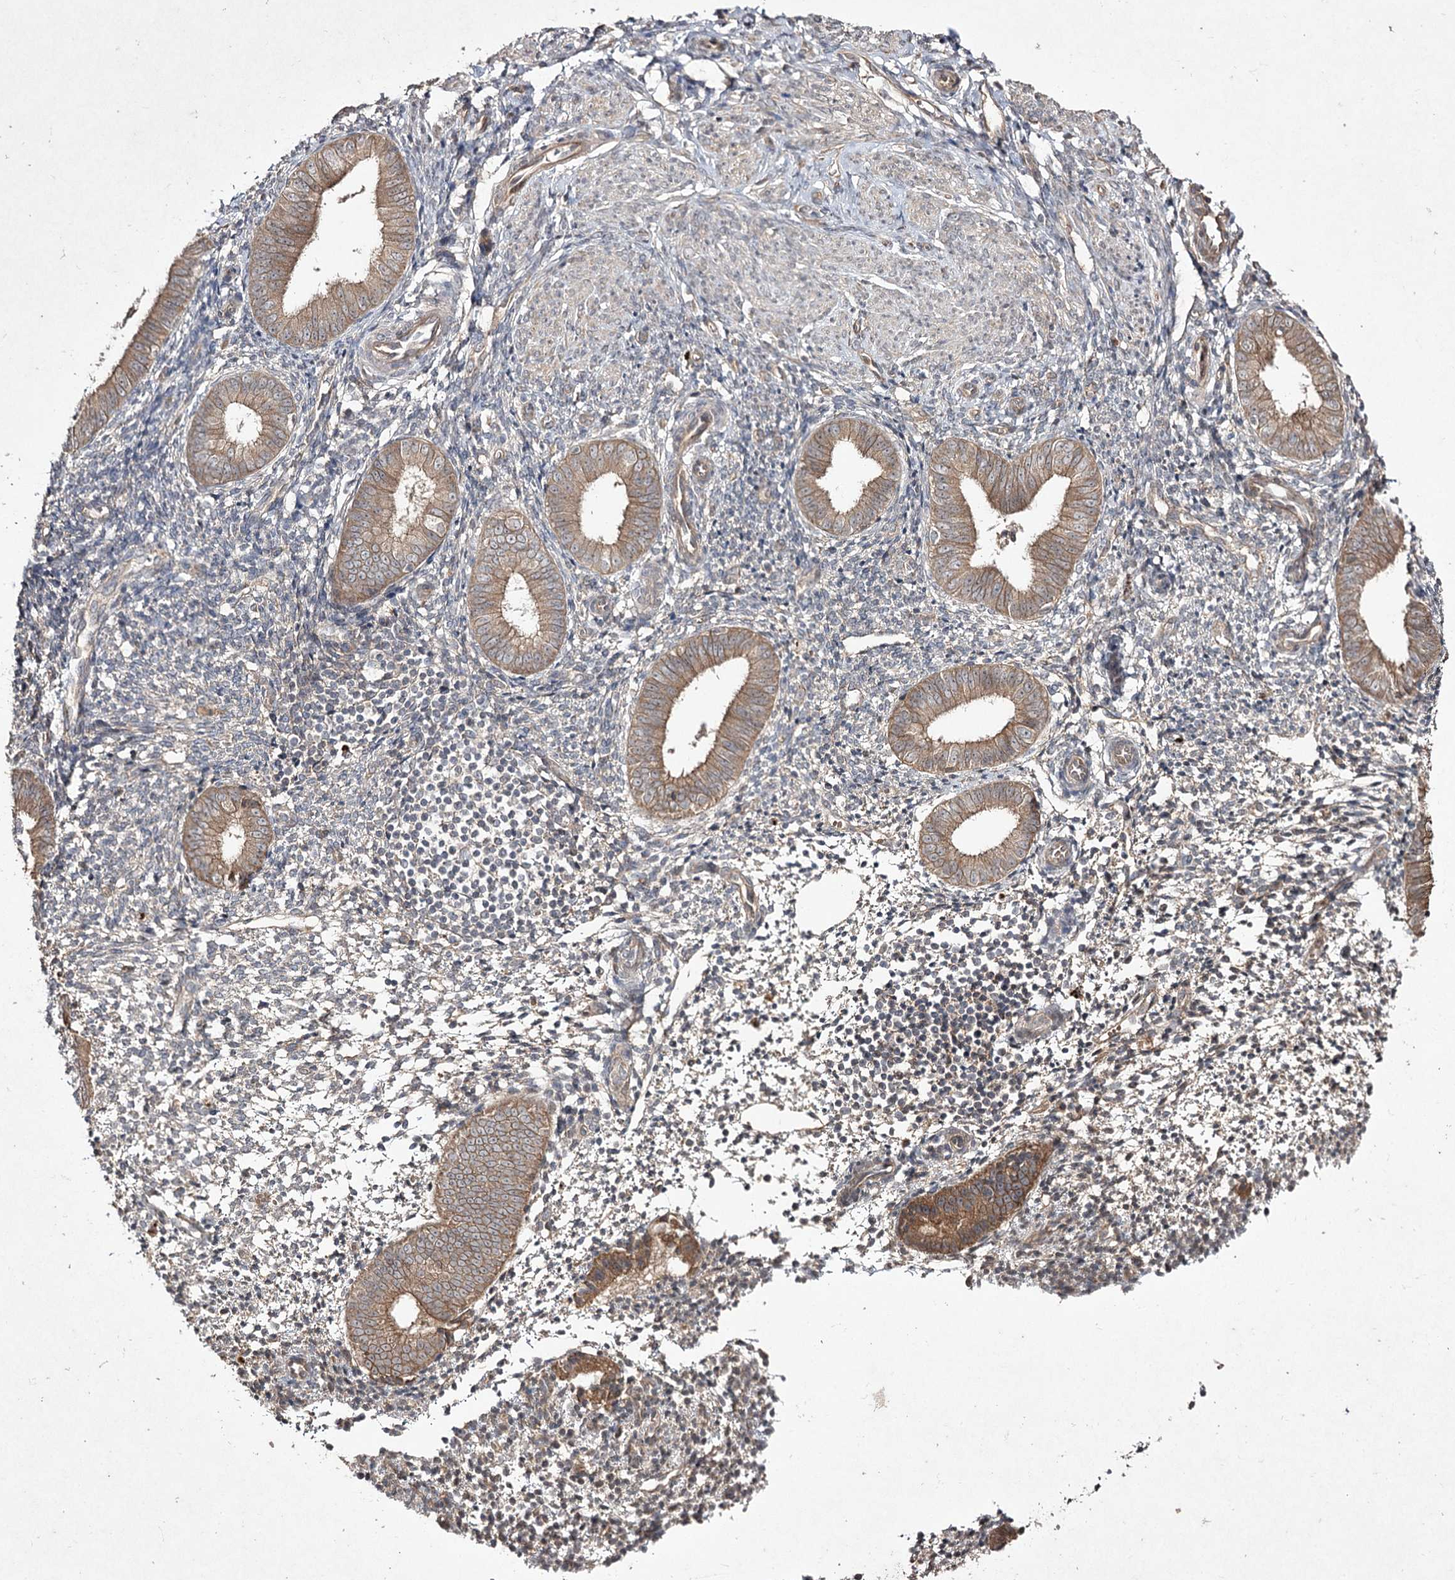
{"staining": {"intensity": "weak", "quantity": "<25%", "location": "cytoplasmic/membranous"}, "tissue": "endometrium", "cell_type": "Cells in endometrial stroma", "image_type": "normal", "snomed": [{"axis": "morphology", "description": "Normal tissue, NOS"}, {"axis": "topography", "description": "Uterus"}, {"axis": "topography", "description": "Endometrium"}], "caption": "Cells in endometrial stroma show no significant expression in benign endometrium. (DAB (3,3'-diaminobenzidine) IHC with hematoxylin counter stain).", "gene": "FANCL", "patient": {"sex": "female", "age": 48}}